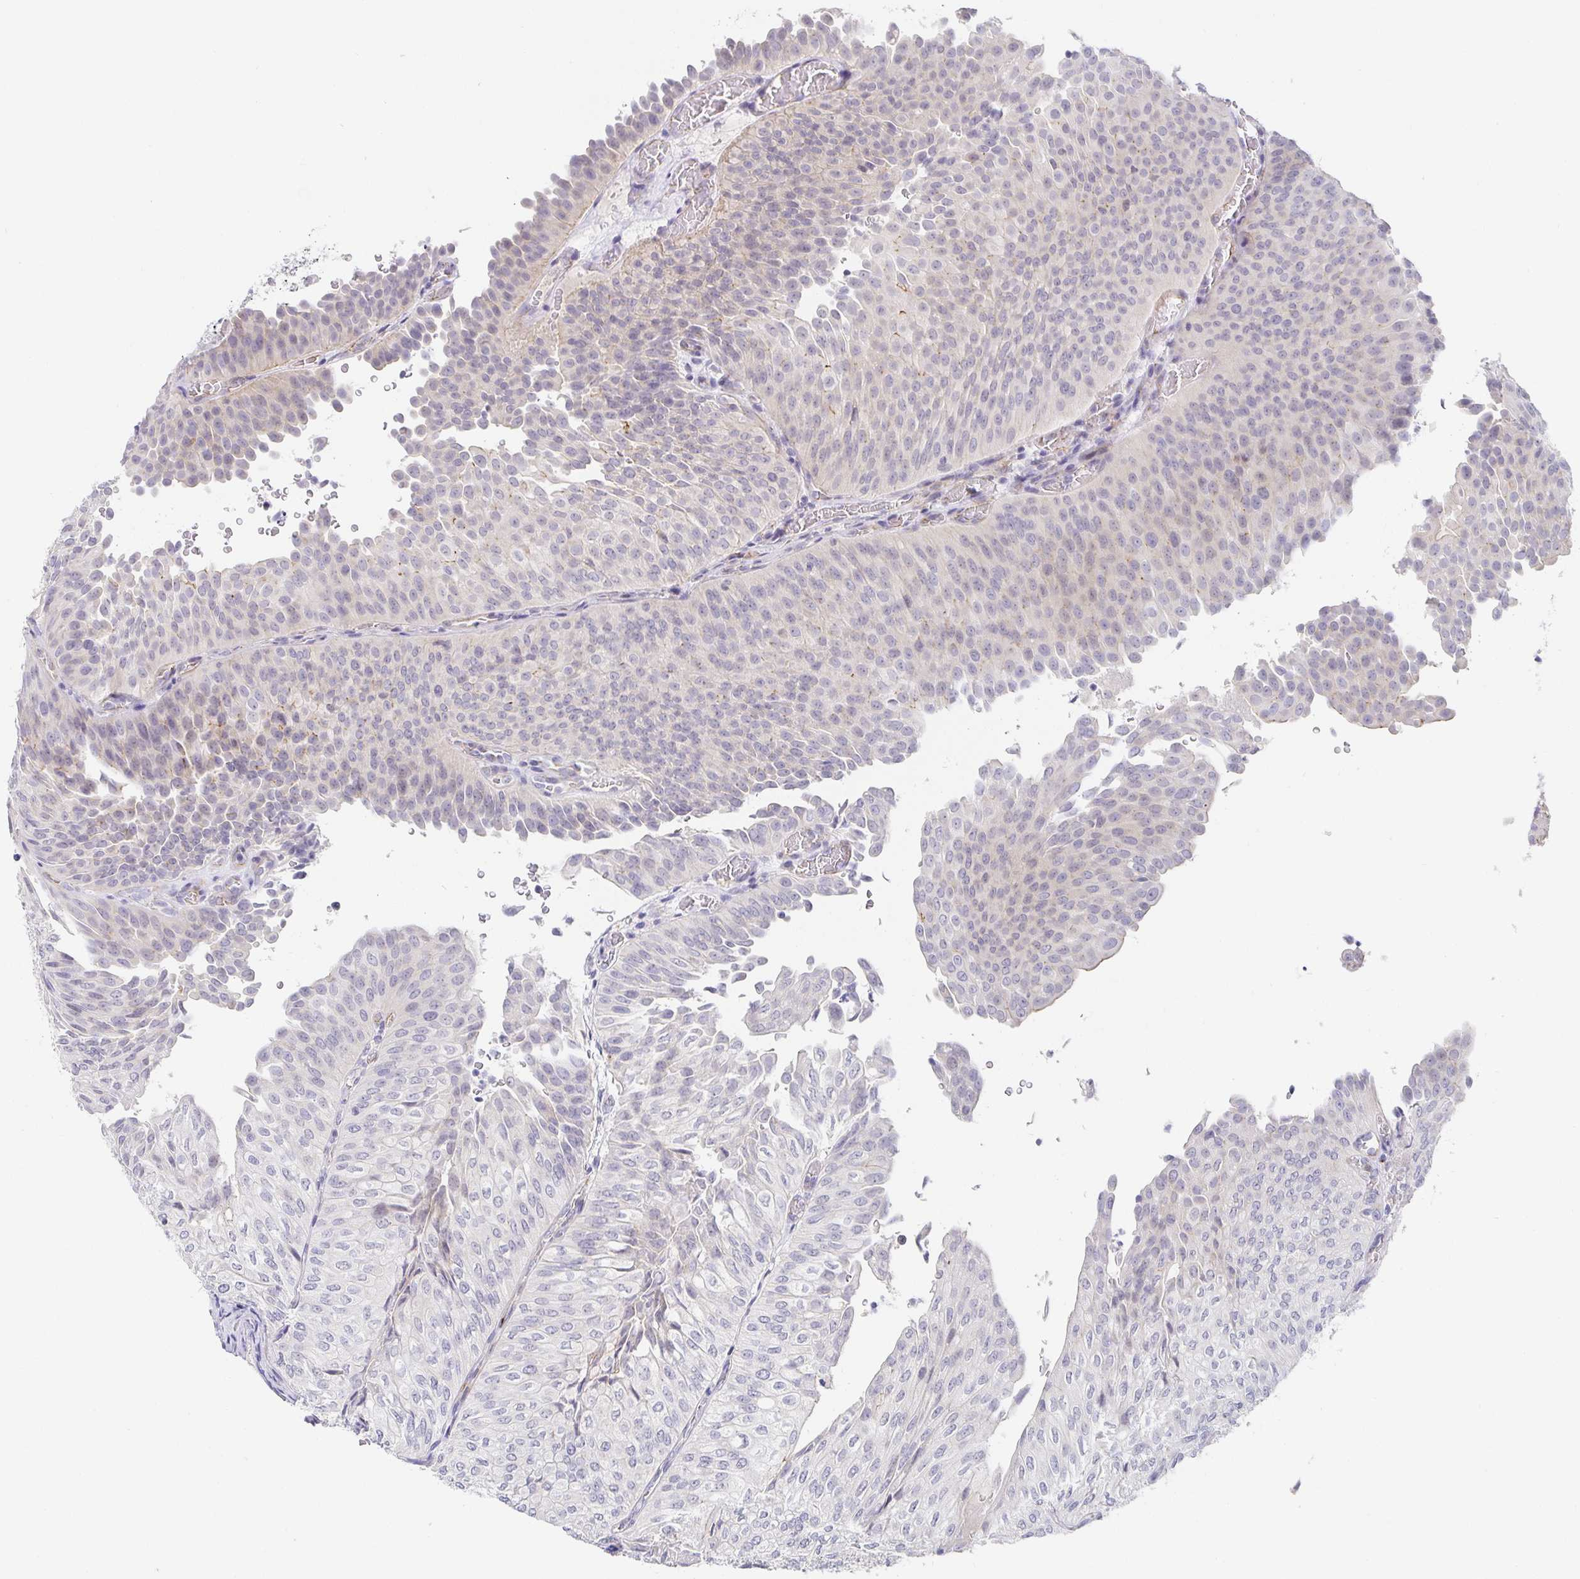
{"staining": {"intensity": "negative", "quantity": "none", "location": "none"}, "tissue": "urothelial cancer", "cell_type": "Tumor cells", "image_type": "cancer", "snomed": [{"axis": "morphology", "description": "Urothelial carcinoma, NOS"}, {"axis": "topography", "description": "Urinary bladder"}], "caption": "Immunohistochemical staining of transitional cell carcinoma displays no significant positivity in tumor cells. (Brightfield microscopy of DAB (3,3'-diaminobenzidine) immunohistochemistry at high magnification).", "gene": "PDX1", "patient": {"sex": "male", "age": 62}}